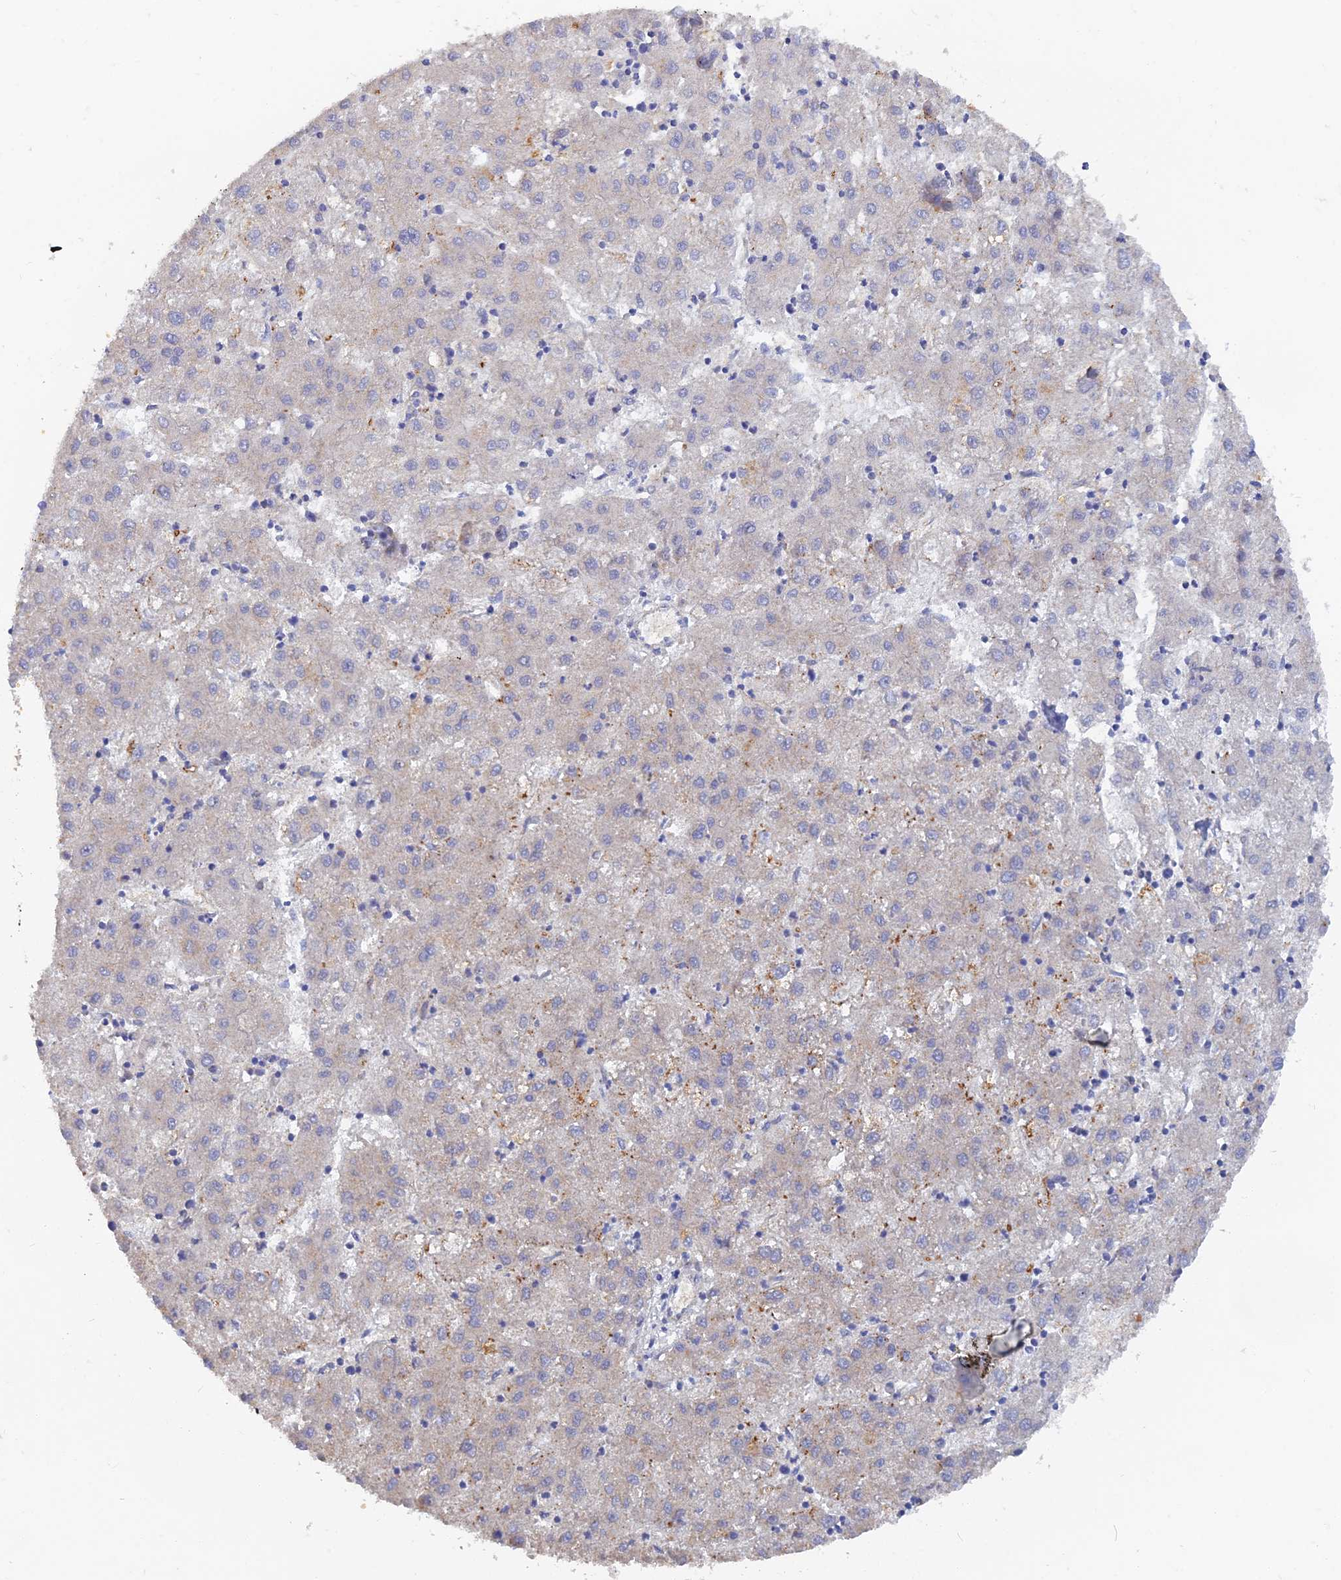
{"staining": {"intensity": "negative", "quantity": "none", "location": "none"}, "tissue": "liver cancer", "cell_type": "Tumor cells", "image_type": "cancer", "snomed": [{"axis": "morphology", "description": "Carcinoma, Hepatocellular, NOS"}, {"axis": "topography", "description": "Liver"}], "caption": "A high-resolution micrograph shows IHC staining of hepatocellular carcinoma (liver), which reveals no significant staining in tumor cells.", "gene": "ARRDC1", "patient": {"sex": "male", "age": 72}}